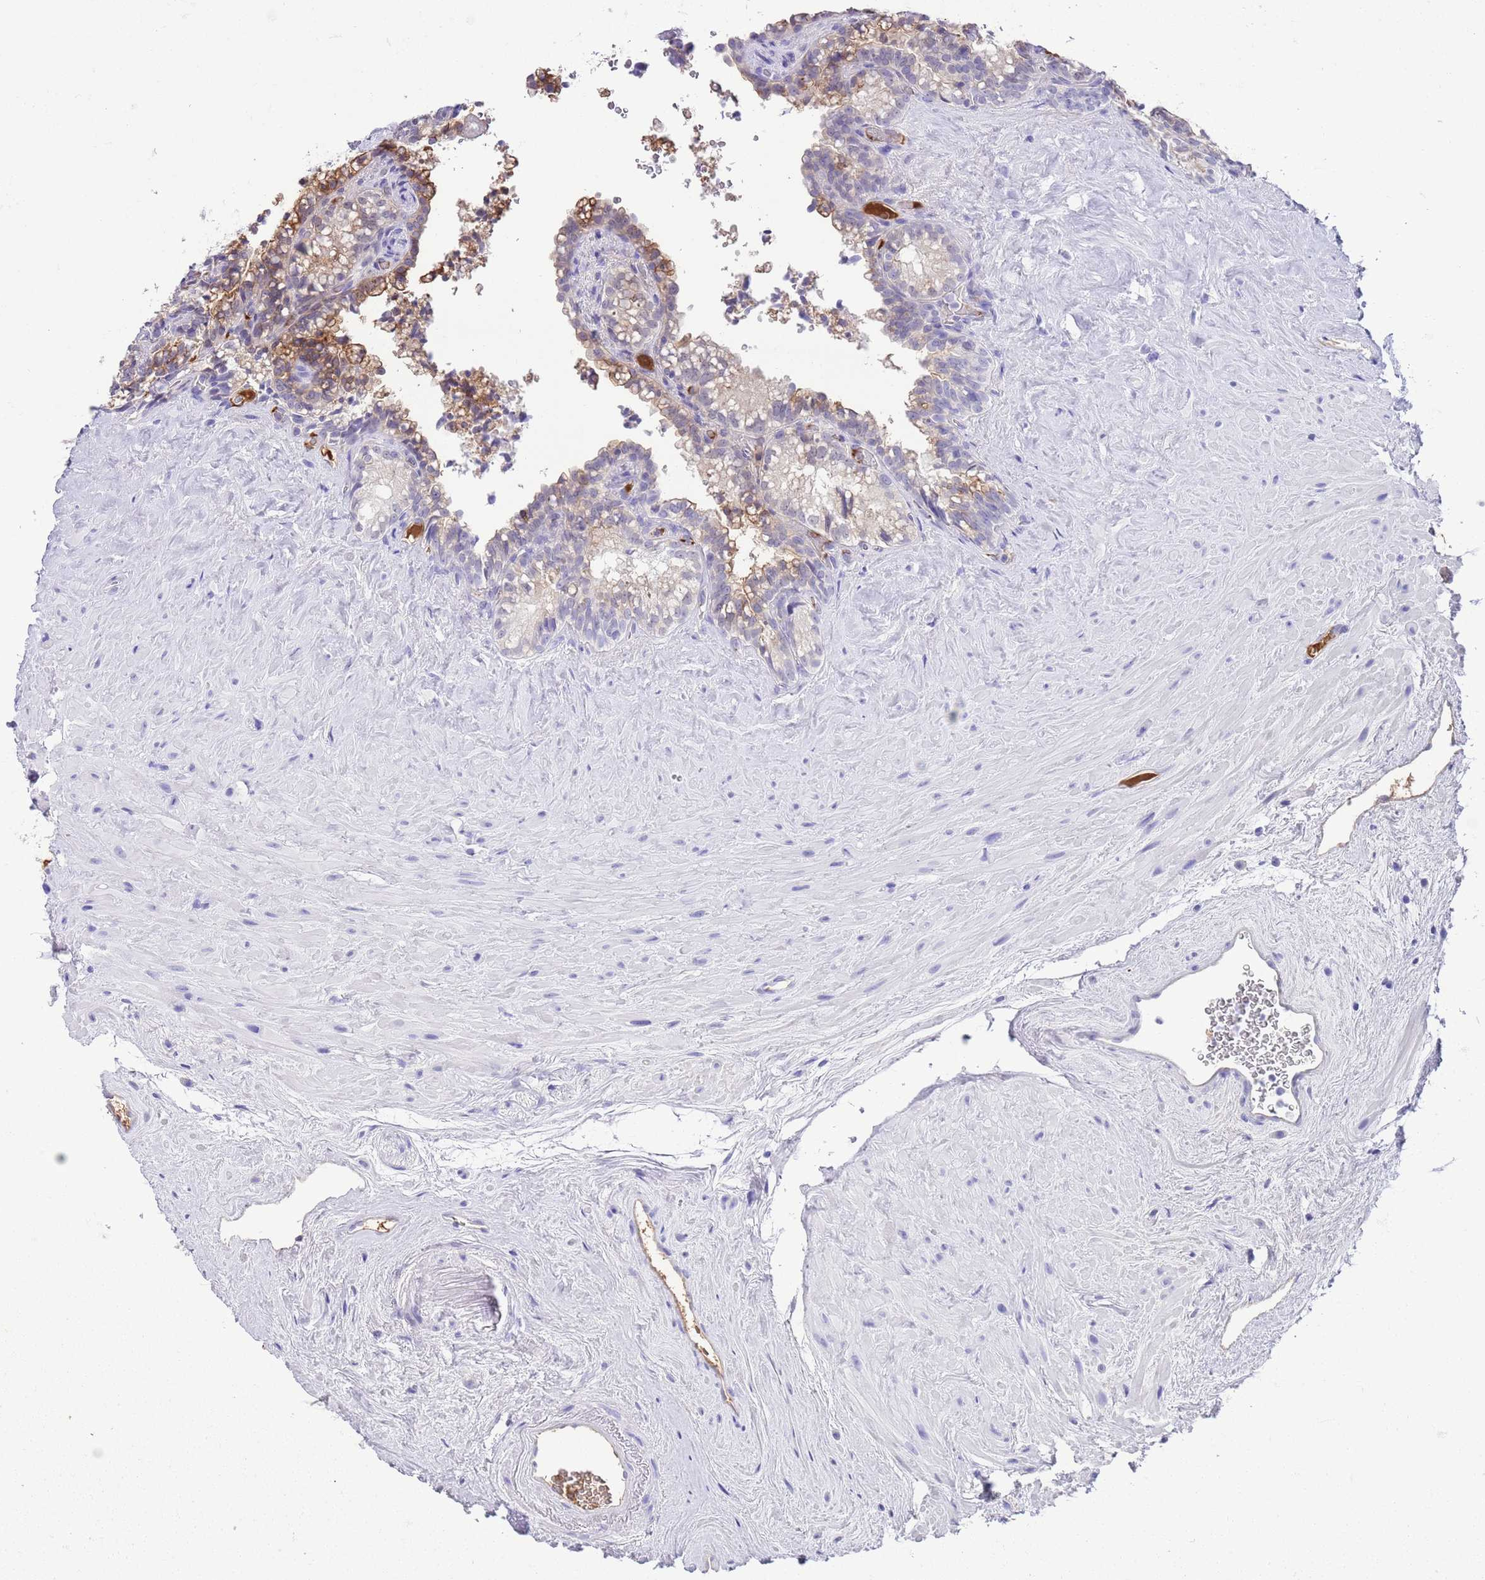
{"staining": {"intensity": "negative", "quantity": "none", "location": "none"}, "tissue": "seminal vesicle", "cell_type": "Glandular cells", "image_type": "normal", "snomed": [{"axis": "morphology", "description": "Normal tissue, NOS"}, {"axis": "topography", "description": "Prostate"}, {"axis": "topography", "description": "Seminal veicle"}], "caption": "Immunohistochemical staining of unremarkable seminal vesicle shows no significant positivity in glandular cells. Brightfield microscopy of immunohistochemistry stained with DAB (3,3'-diaminobenzidine) (brown) and hematoxylin (blue), captured at high magnification.", "gene": "IGF1", "patient": {"sex": "male", "age": 79}}